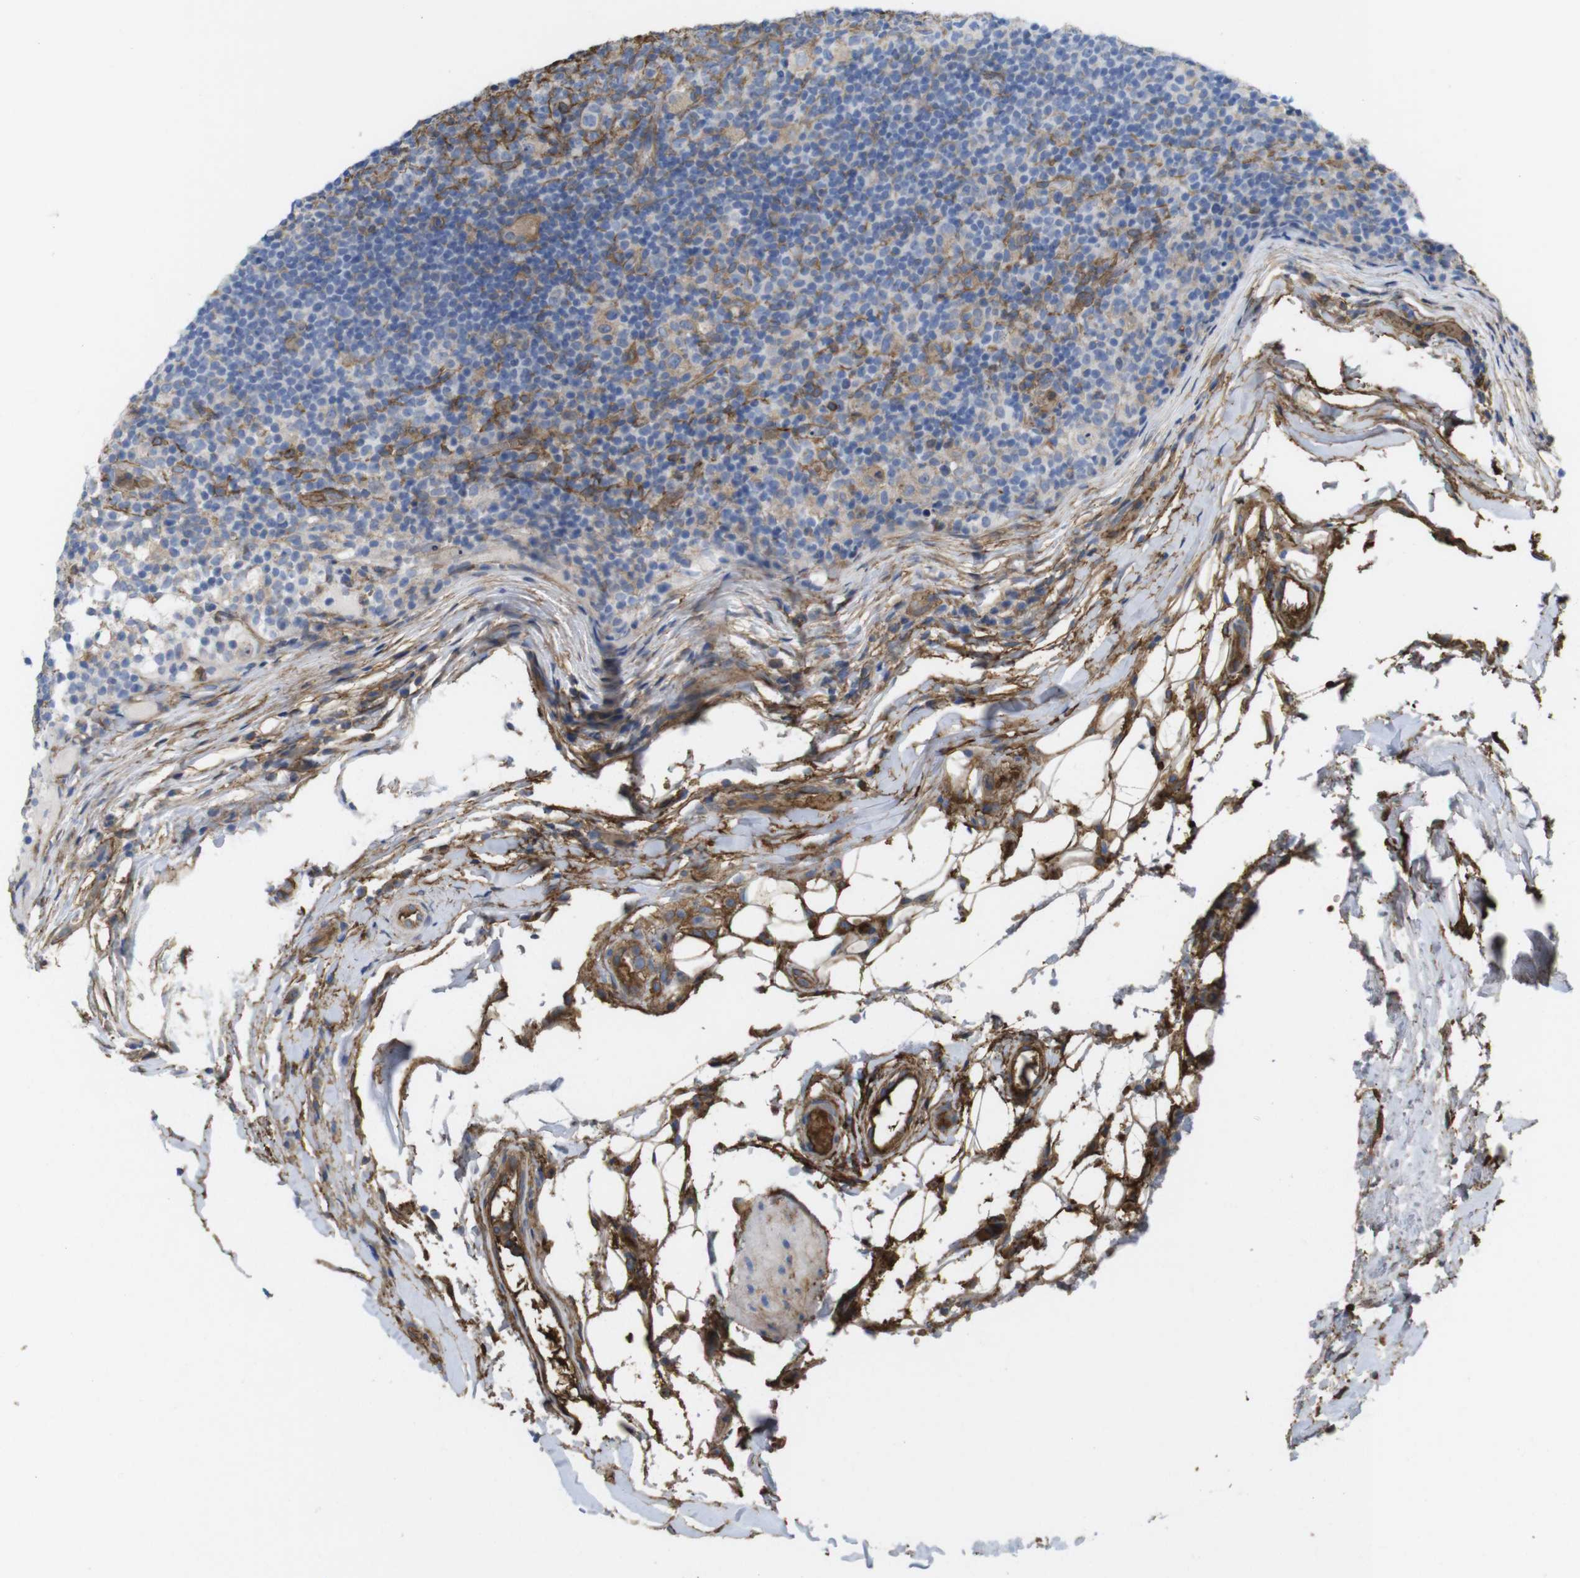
{"staining": {"intensity": "negative", "quantity": "none", "location": "none"}, "tissue": "lymph node", "cell_type": "Germinal center cells", "image_type": "normal", "snomed": [{"axis": "morphology", "description": "Normal tissue, NOS"}, {"axis": "morphology", "description": "Inflammation, NOS"}, {"axis": "topography", "description": "Lymph node"}], "caption": "Germinal center cells show no significant positivity in benign lymph node.", "gene": "CYBRD1", "patient": {"sex": "male", "age": 55}}